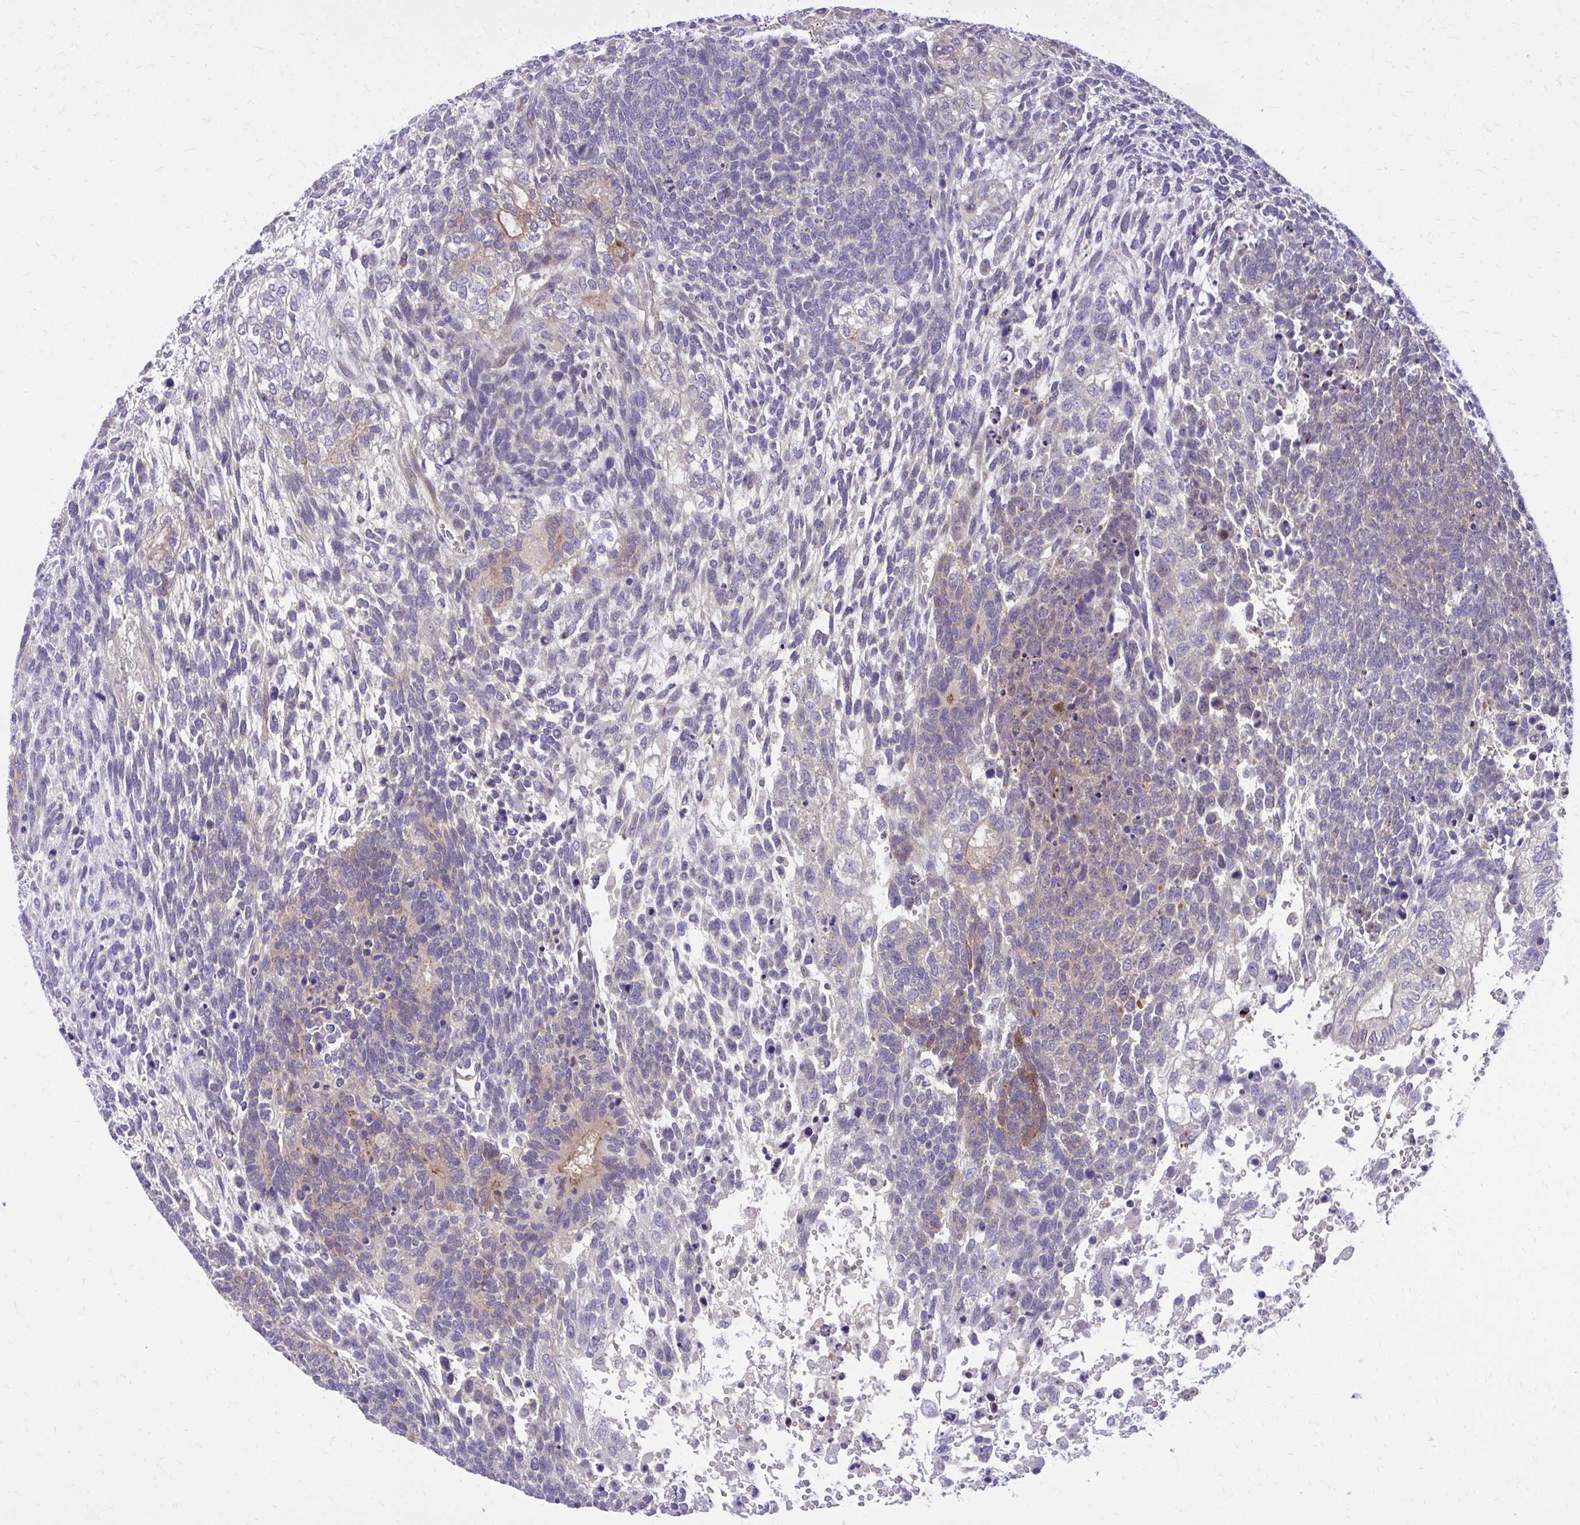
{"staining": {"intensity": "weak", "quantity": "<25%", "location": "cytoplasmic/membranous"}, "tissue": "testis cancer", "cell_type": "Tumor cells", "image_type": "cancer", "snomed": [{"axis": "morphology", "description": "Carcinoma, Embryonal, NOS"}, {"axis": "topography", "description": "Testis"}], "caption": "Immunohistochemistry photomicrograph of neoplastic tissue: human embryonal carcinoma (testis) stained with DAB demonstrates no significant protein expression in tumor cells.", "gene": "ADAMTSL1", "patient": {"sex": "male", "age": 23}}